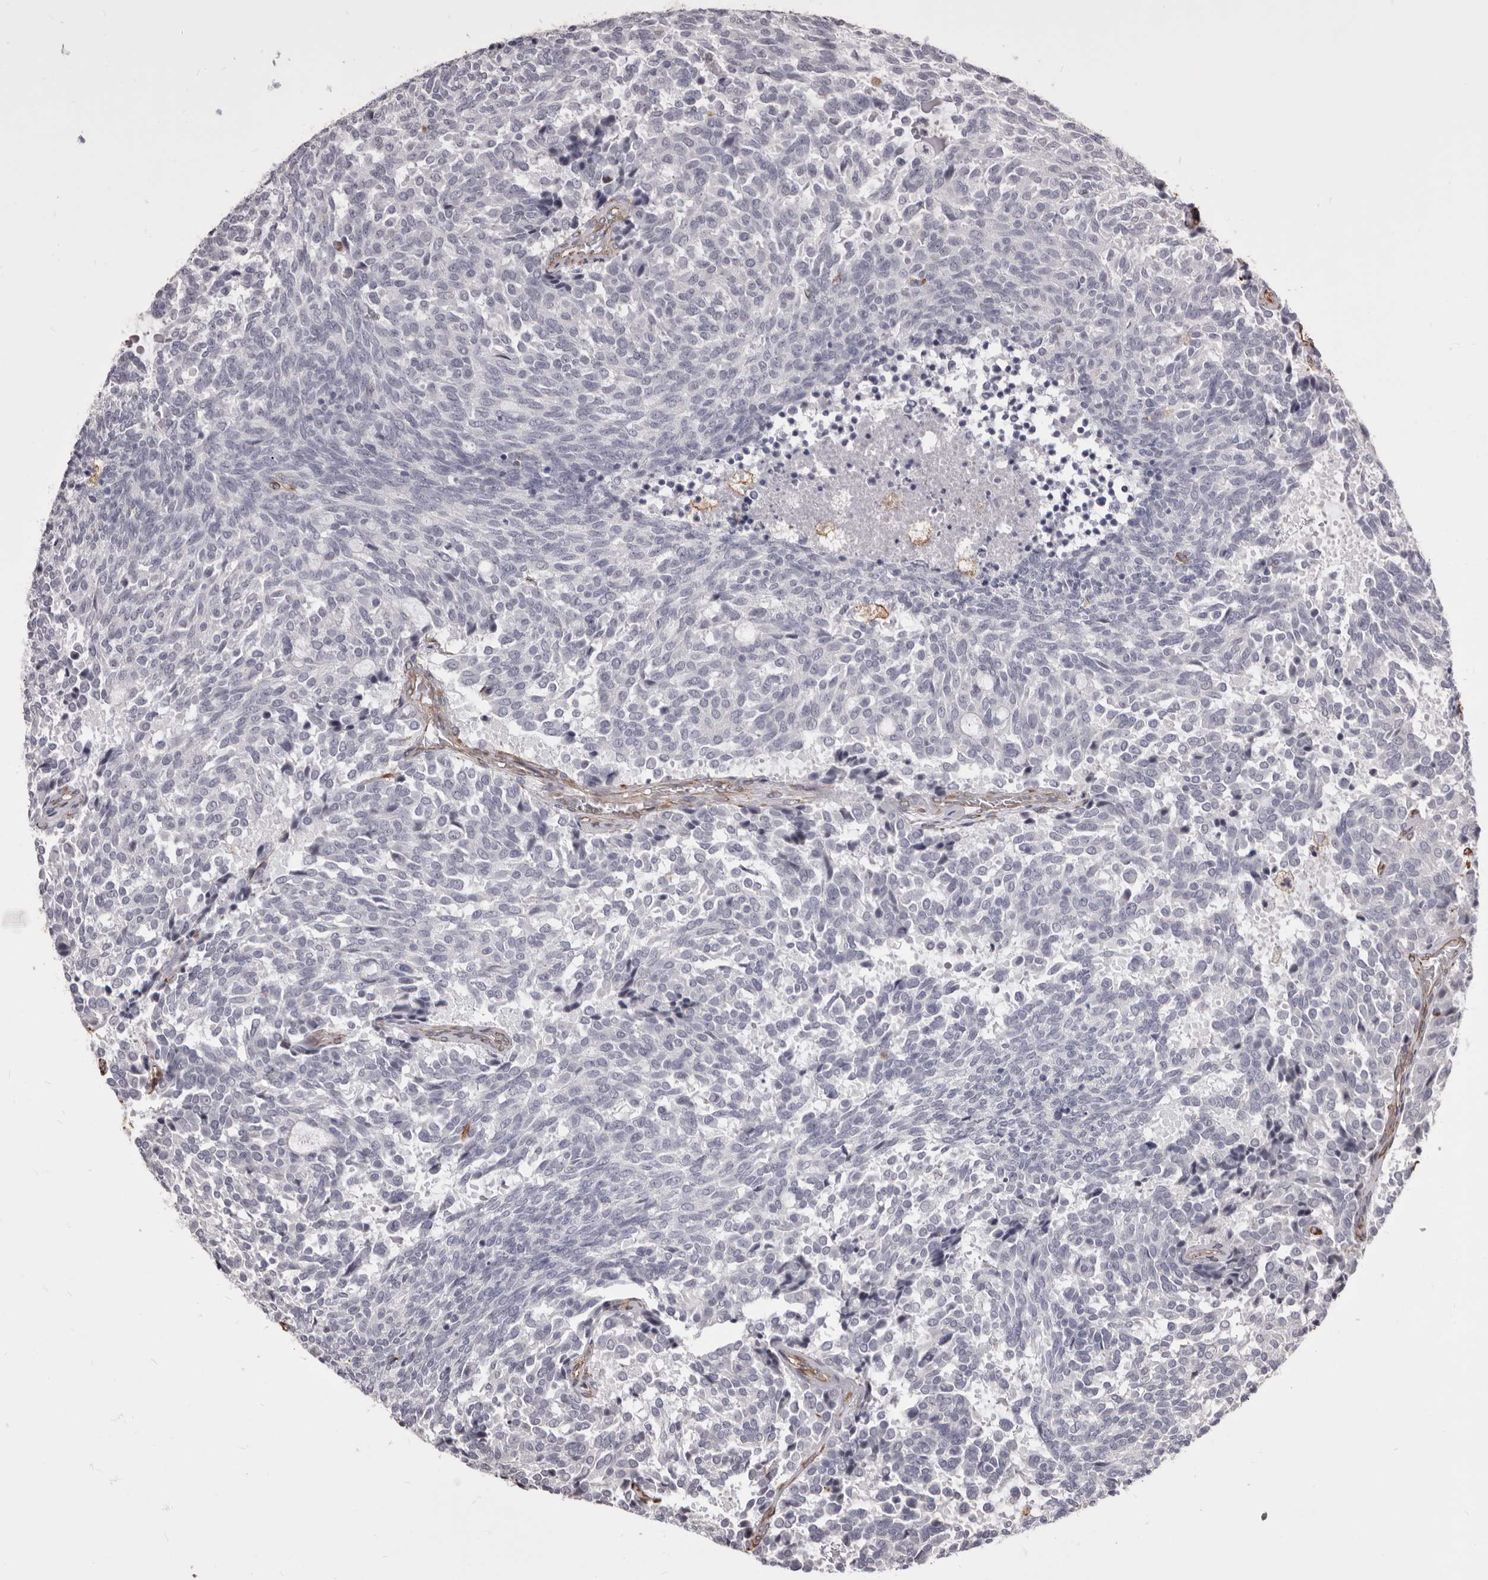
{"staining": {"intensity": "negative", "quantity": "none", "location": "none"}, "tissue": "carcinoid", "cell_type": "Tumor cells", "image_type": "cancer", "snomed": [{"axis": "morphology", "description": "Carcinoid, malignant, NOS"}, {"axis": "topography", "description": "Pancreas"}], "caption": "DAB (3,3'-diaminobenzidine) immunohistochemical staining of human carcinoid reveals no significant expression in tumor cells.", "gene": "MTURN", "patient": {"sex": "female", "age": 54}}